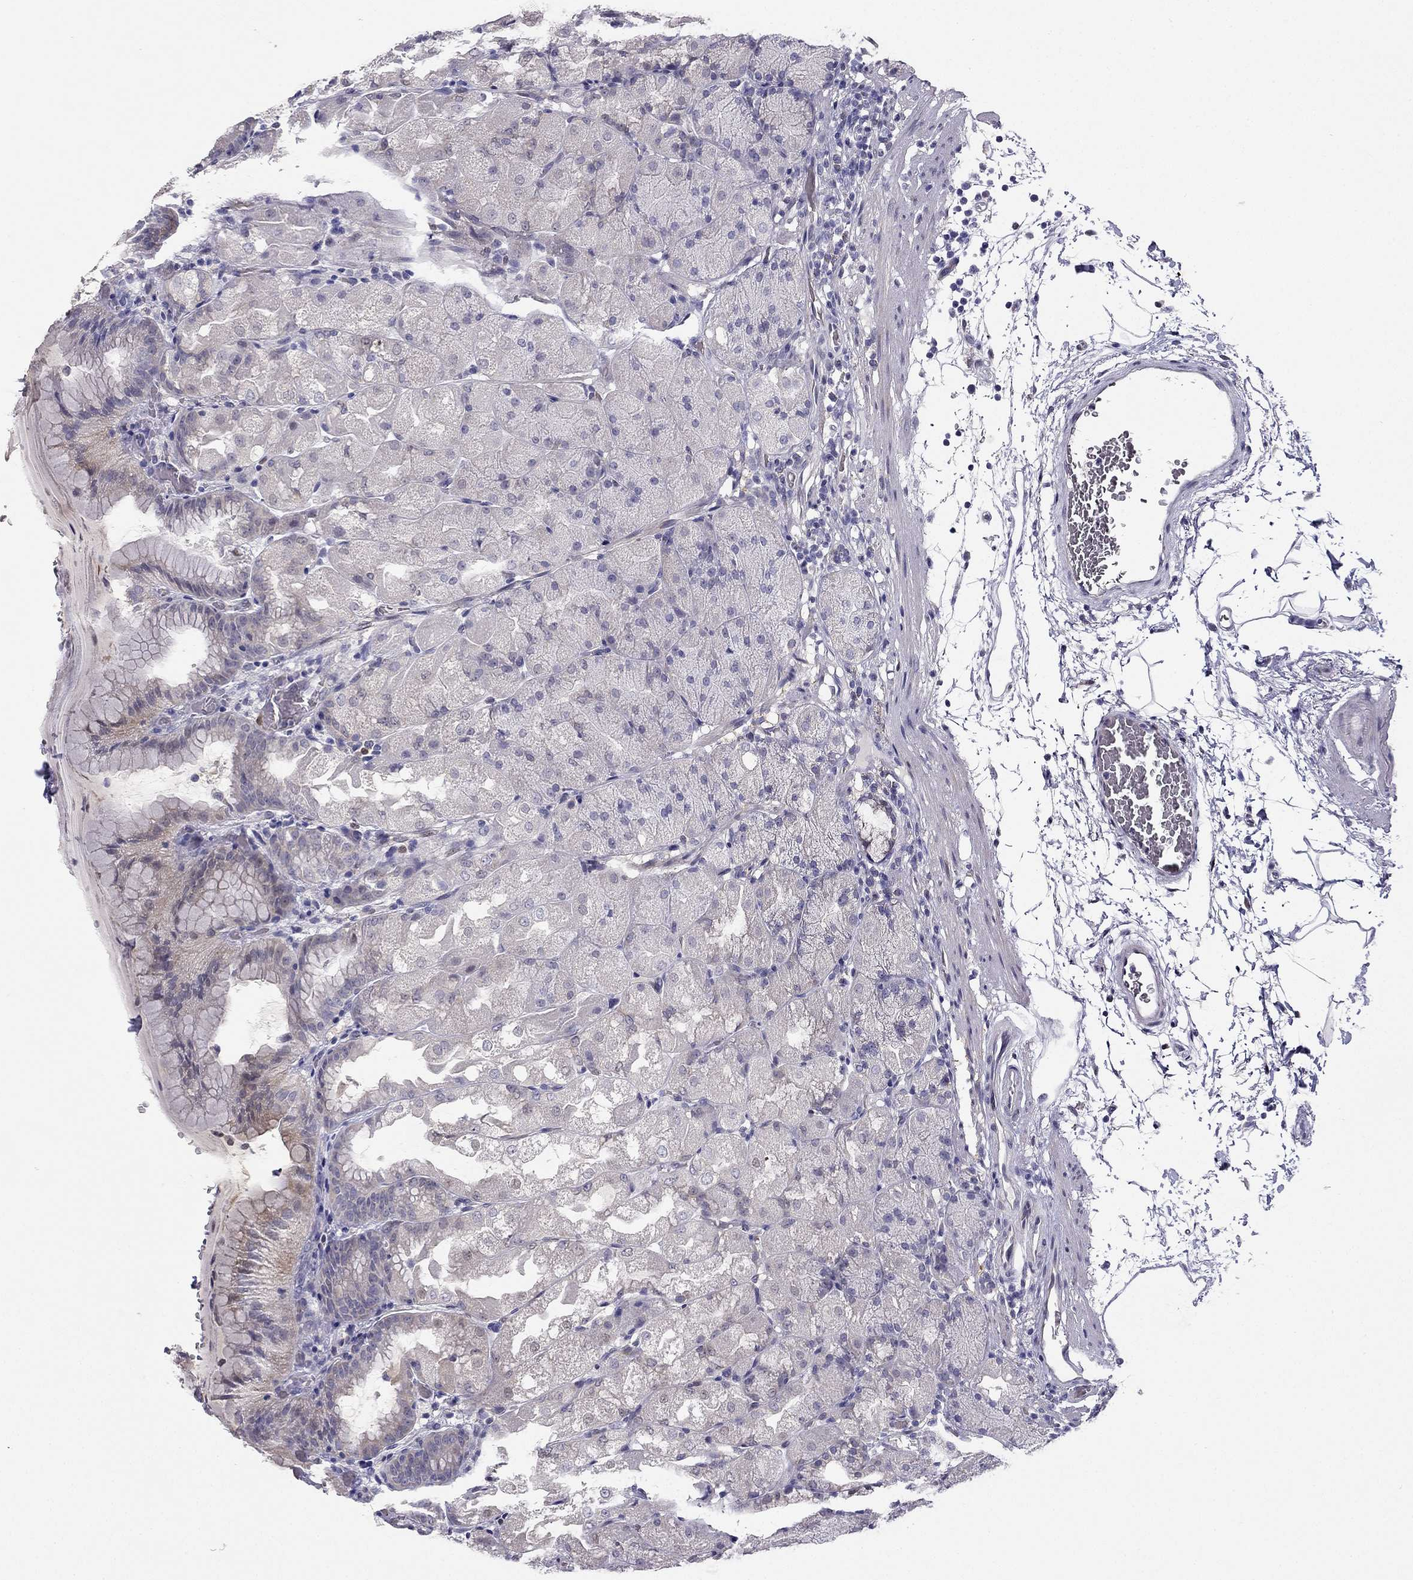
{"staining": {"intensity": "negative", "quantity": "none", "location": "none"}, "tissue": "stomach", "cell_type": "Glandular cells", "image_type": "normal", "snomed": [{"axis": "morphology", "description": "Normal tissue, NOS"}, {"axis": "topography", "description": "Stomach, upper"}, {"axis": "topography", "description": "Stomach"}, {"axis": "topography", "description": "Stomach, lower"}], "caption": "This photomicrograph is of normal stomach stained with immunohistochemistry to label a protein in brown with the nuclei are counter-stained blue. There is no expression in glandular cells.", "gene": "RSPH14", "patient": {"sex": "male", "age": 62}}